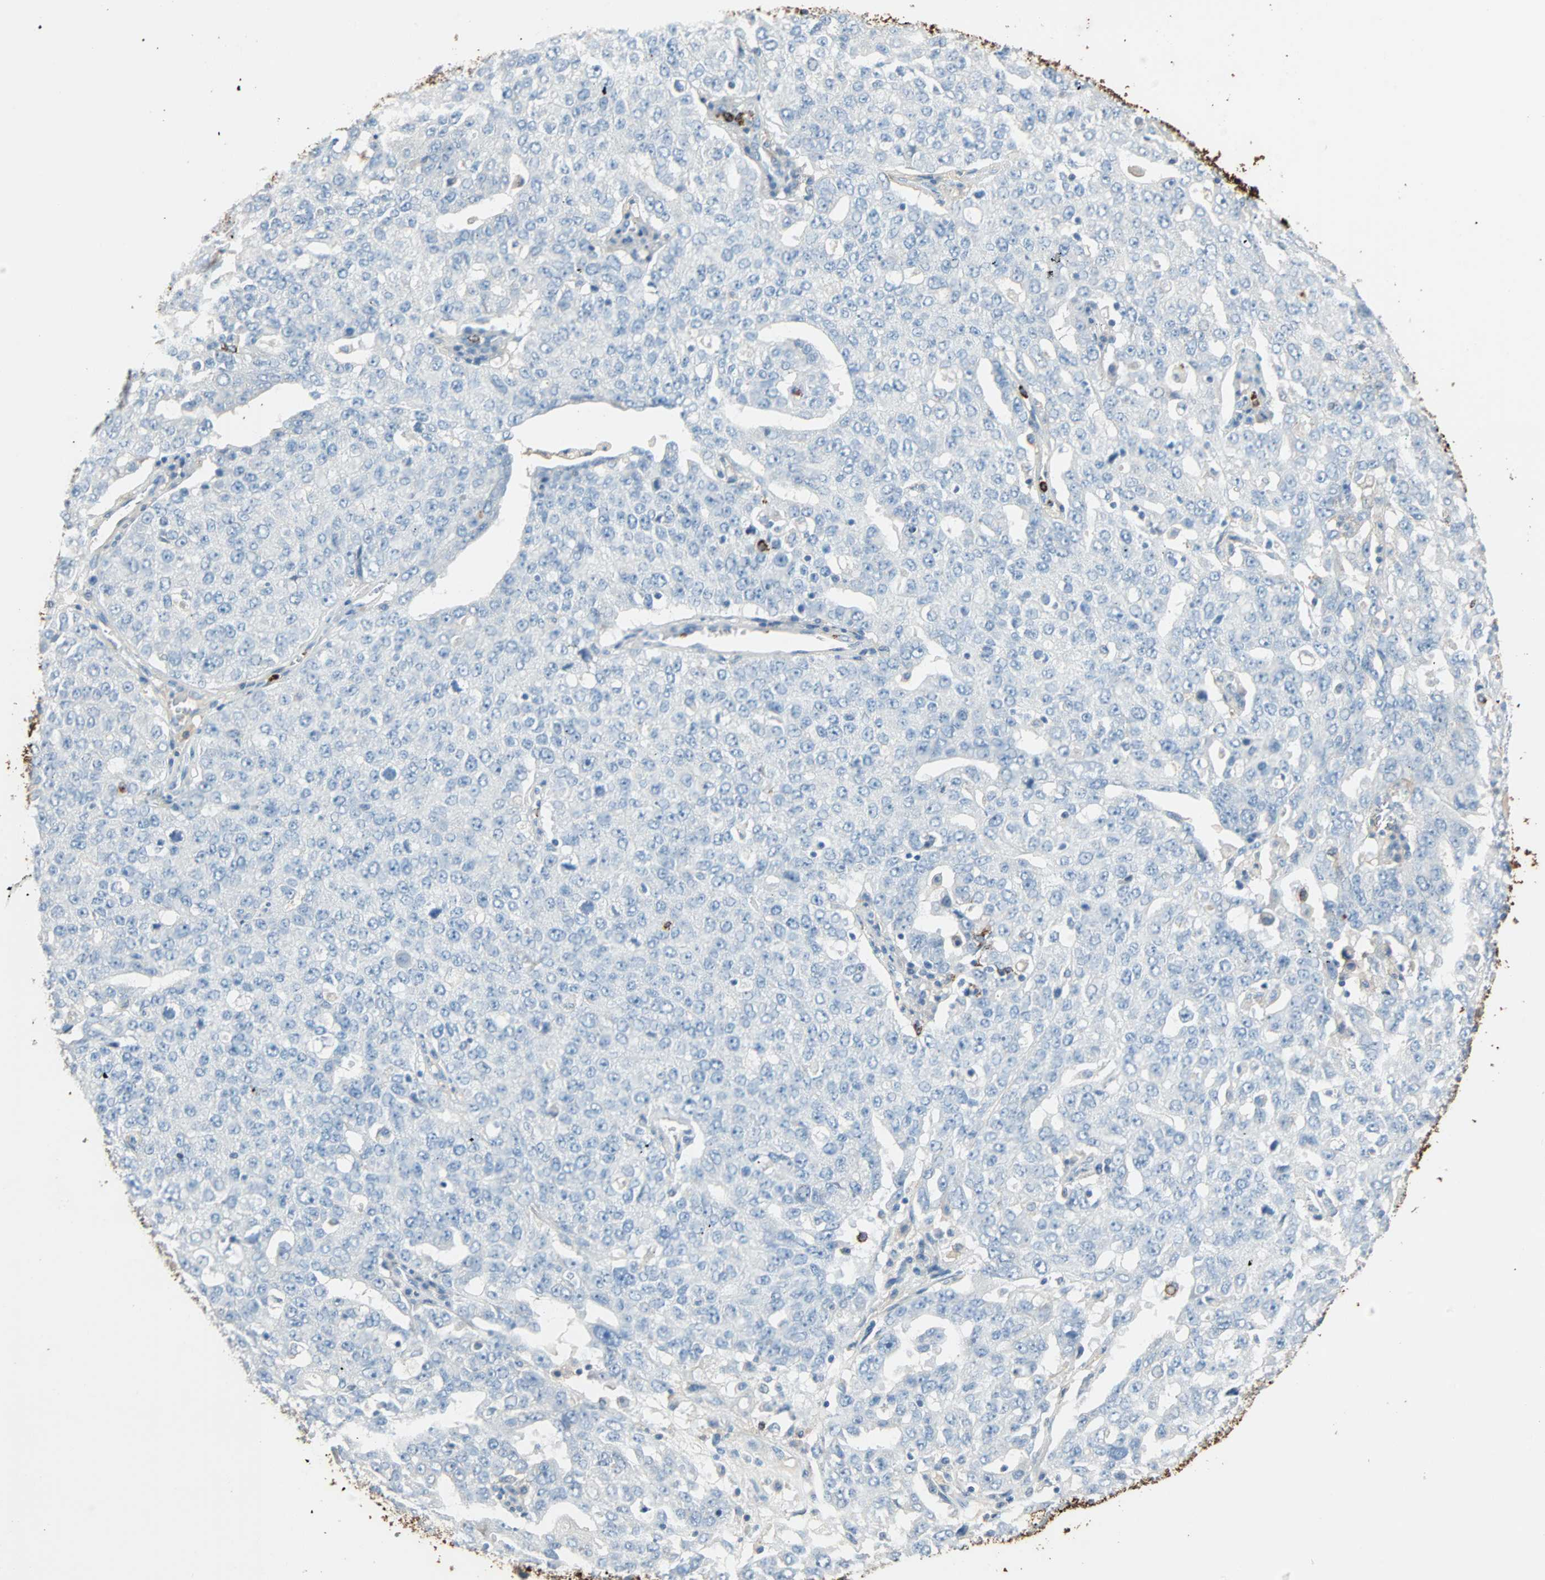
{"staining": {"intensity": "negative", "quantity": "none", "location": "none"}, "tissue": "ovarian cancer", "cell_type": "Tumor cells", "image_type": "cancer", "snomed": [{"axis": "morphology", "description": "Carcinoma, endometroid"}, {"axis": "topography", "description": "Ovary"}], "caption": "Immunohistochemical staining of endometroid carcinoma (ovarian) reveals no significant staining in tumor cells.", "gene": "CLEC4A", "patient": {"sex": "female", "age": 62}}